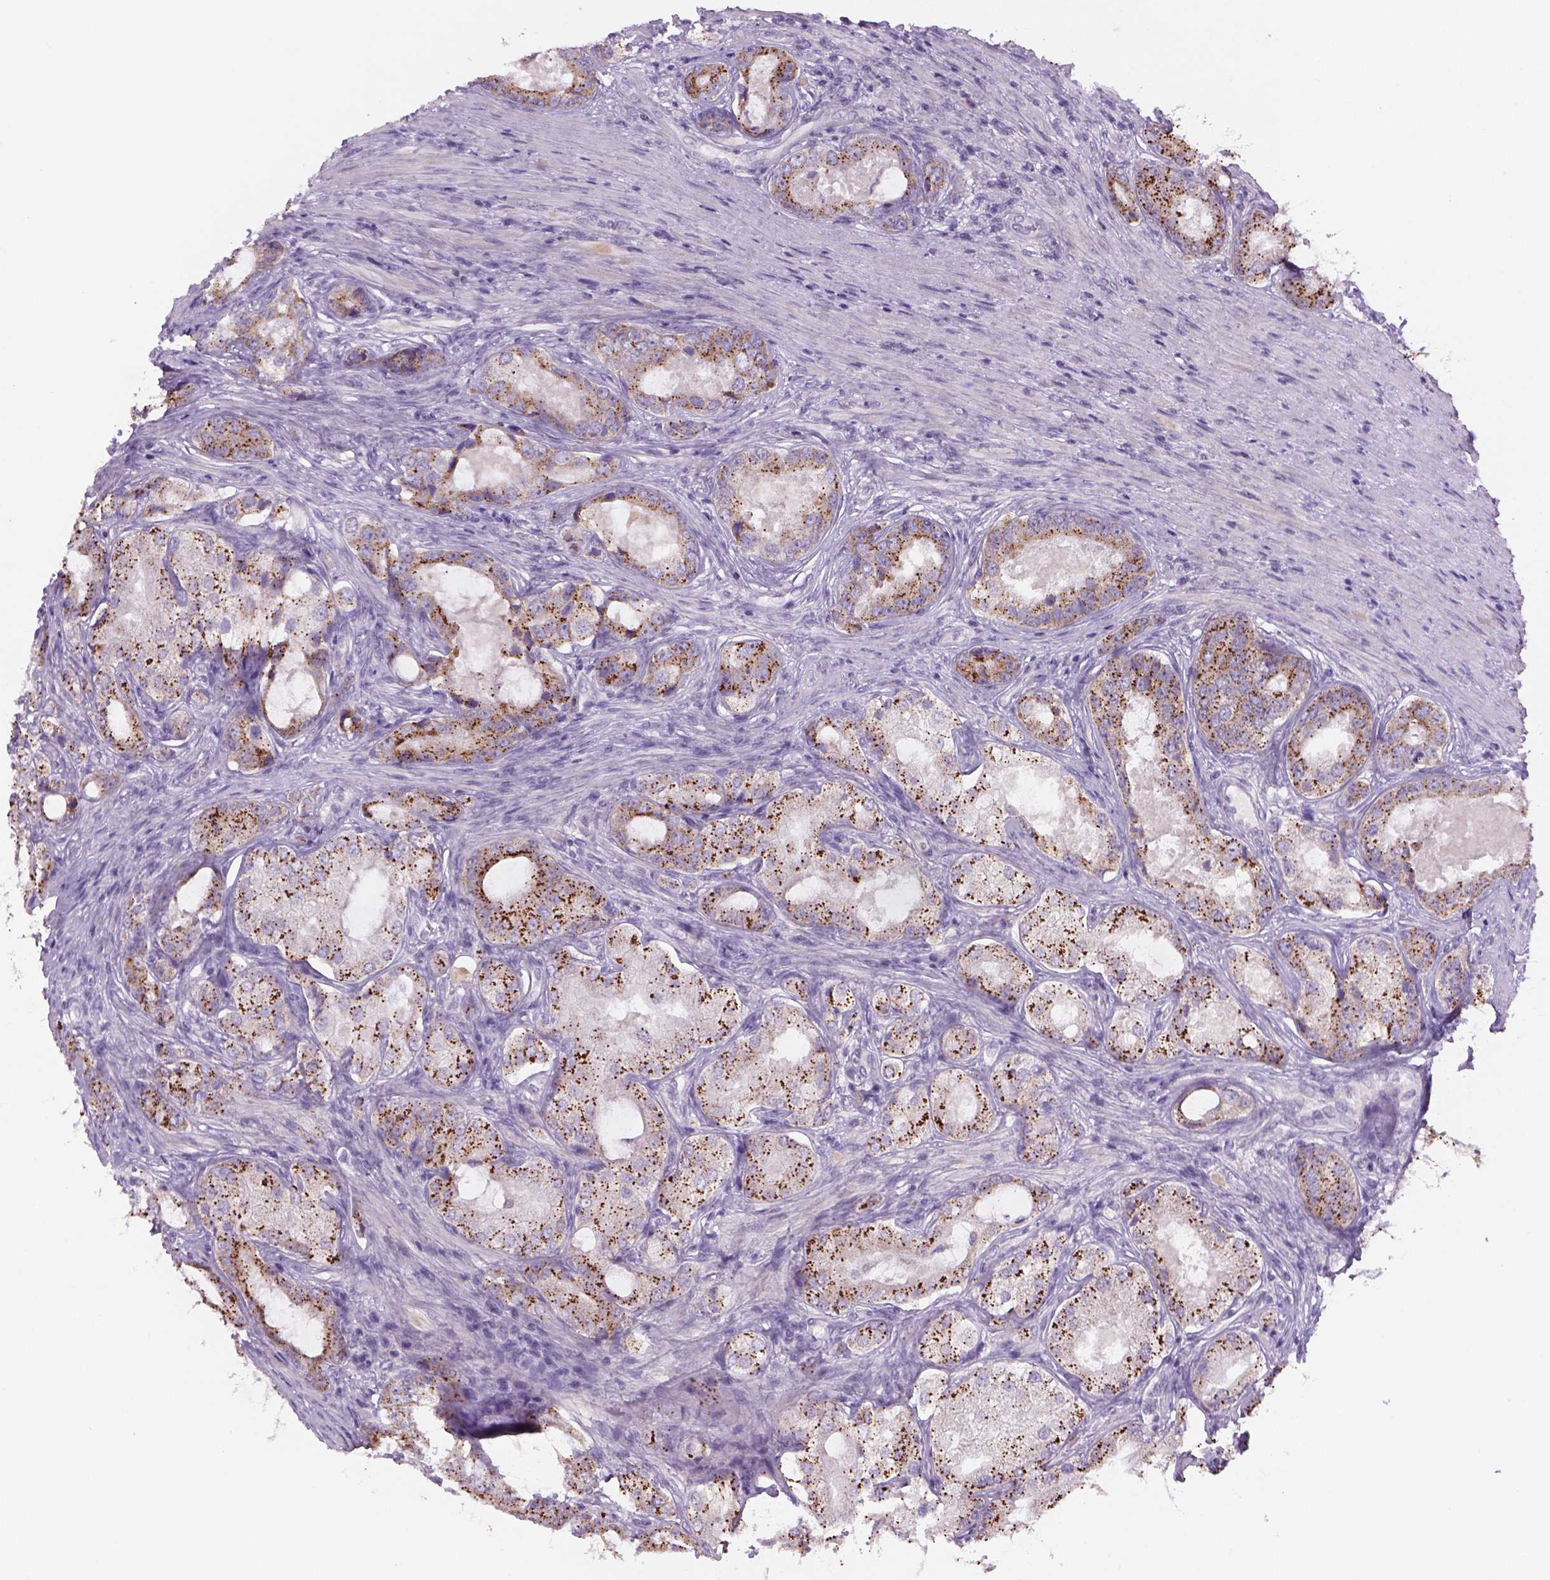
{"staining": {"intensity": "moderate", "quantity": "25%-75%", "location": "cytoplasmic/membranous"}, "tissue": "prostate cancer", "cell_type": "Tumor cells", "image_type": "cancer", "snomed": [{"axis": "morphology", "description": "Adenocarcinoma, Low grade"}, {"axis": "topography", "description": "Prostate"}], "caption": "Protein analysis of prostate adenocarcinoma (low-grade) tissue reveals moderate cytoplasmic/membranous expression in about 25%-75% of tumor cells.", "gene": "ADGRV1", "patient": {"sex": "male", "age": 68}}